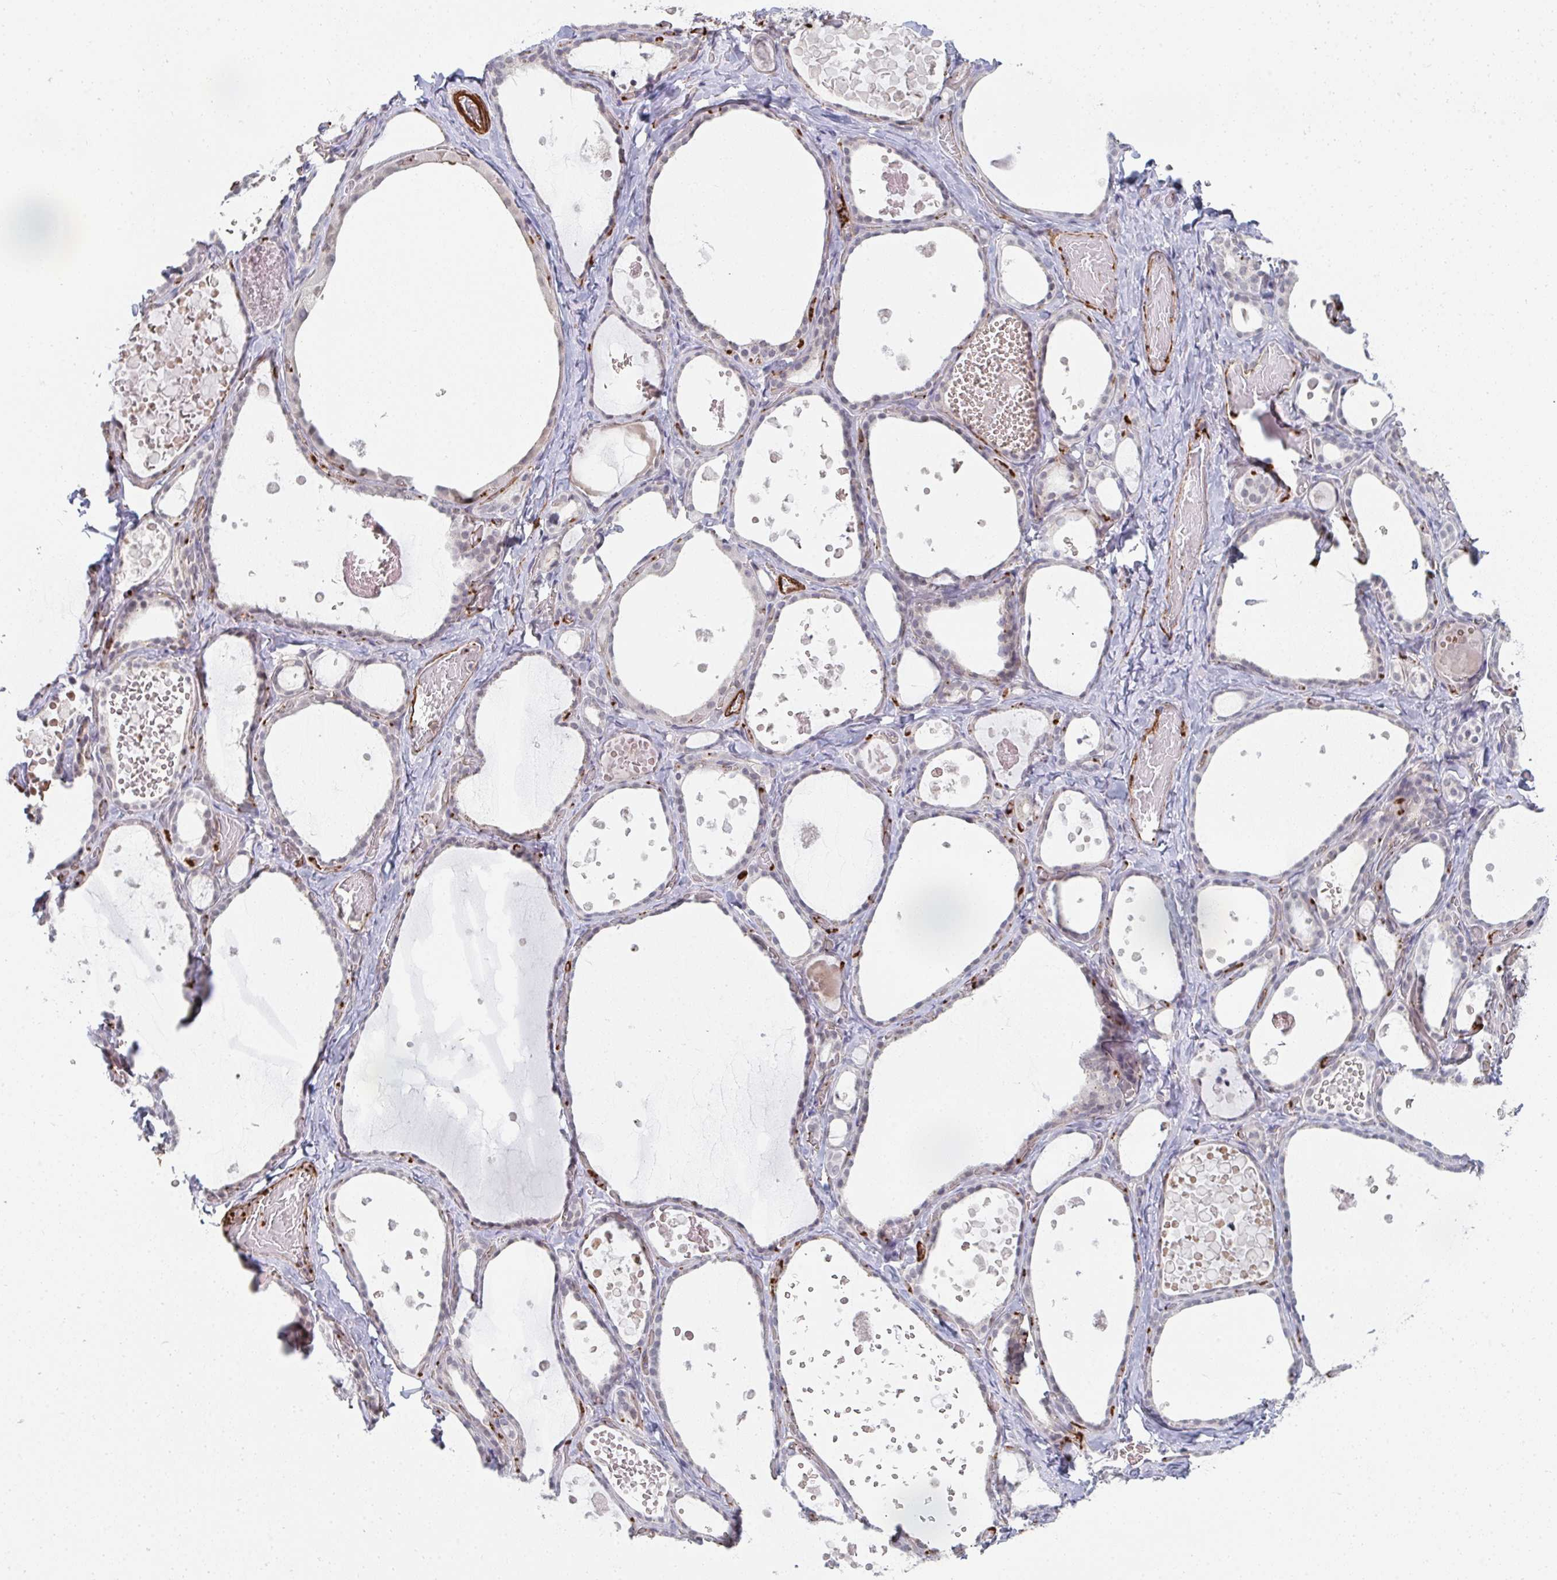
{"staining": {"intensity": "negative", "quantity": "none", "location": "none"}, "tissue": "thyroid gland", "cell_type": "Glandular cells", "image_type": "normal", "snomed": [{"axis": "morphology", "description": "Normal tissue, NOS"}, {"axis": "topography", "description": "Thyroid gland"}], "caption": "Immunohistochemical staining of normal thyroid gland exhibits no significant staining in glandular cells.", "gene": "NEURL4", "patient": {"sex": "female", "age": 56}}